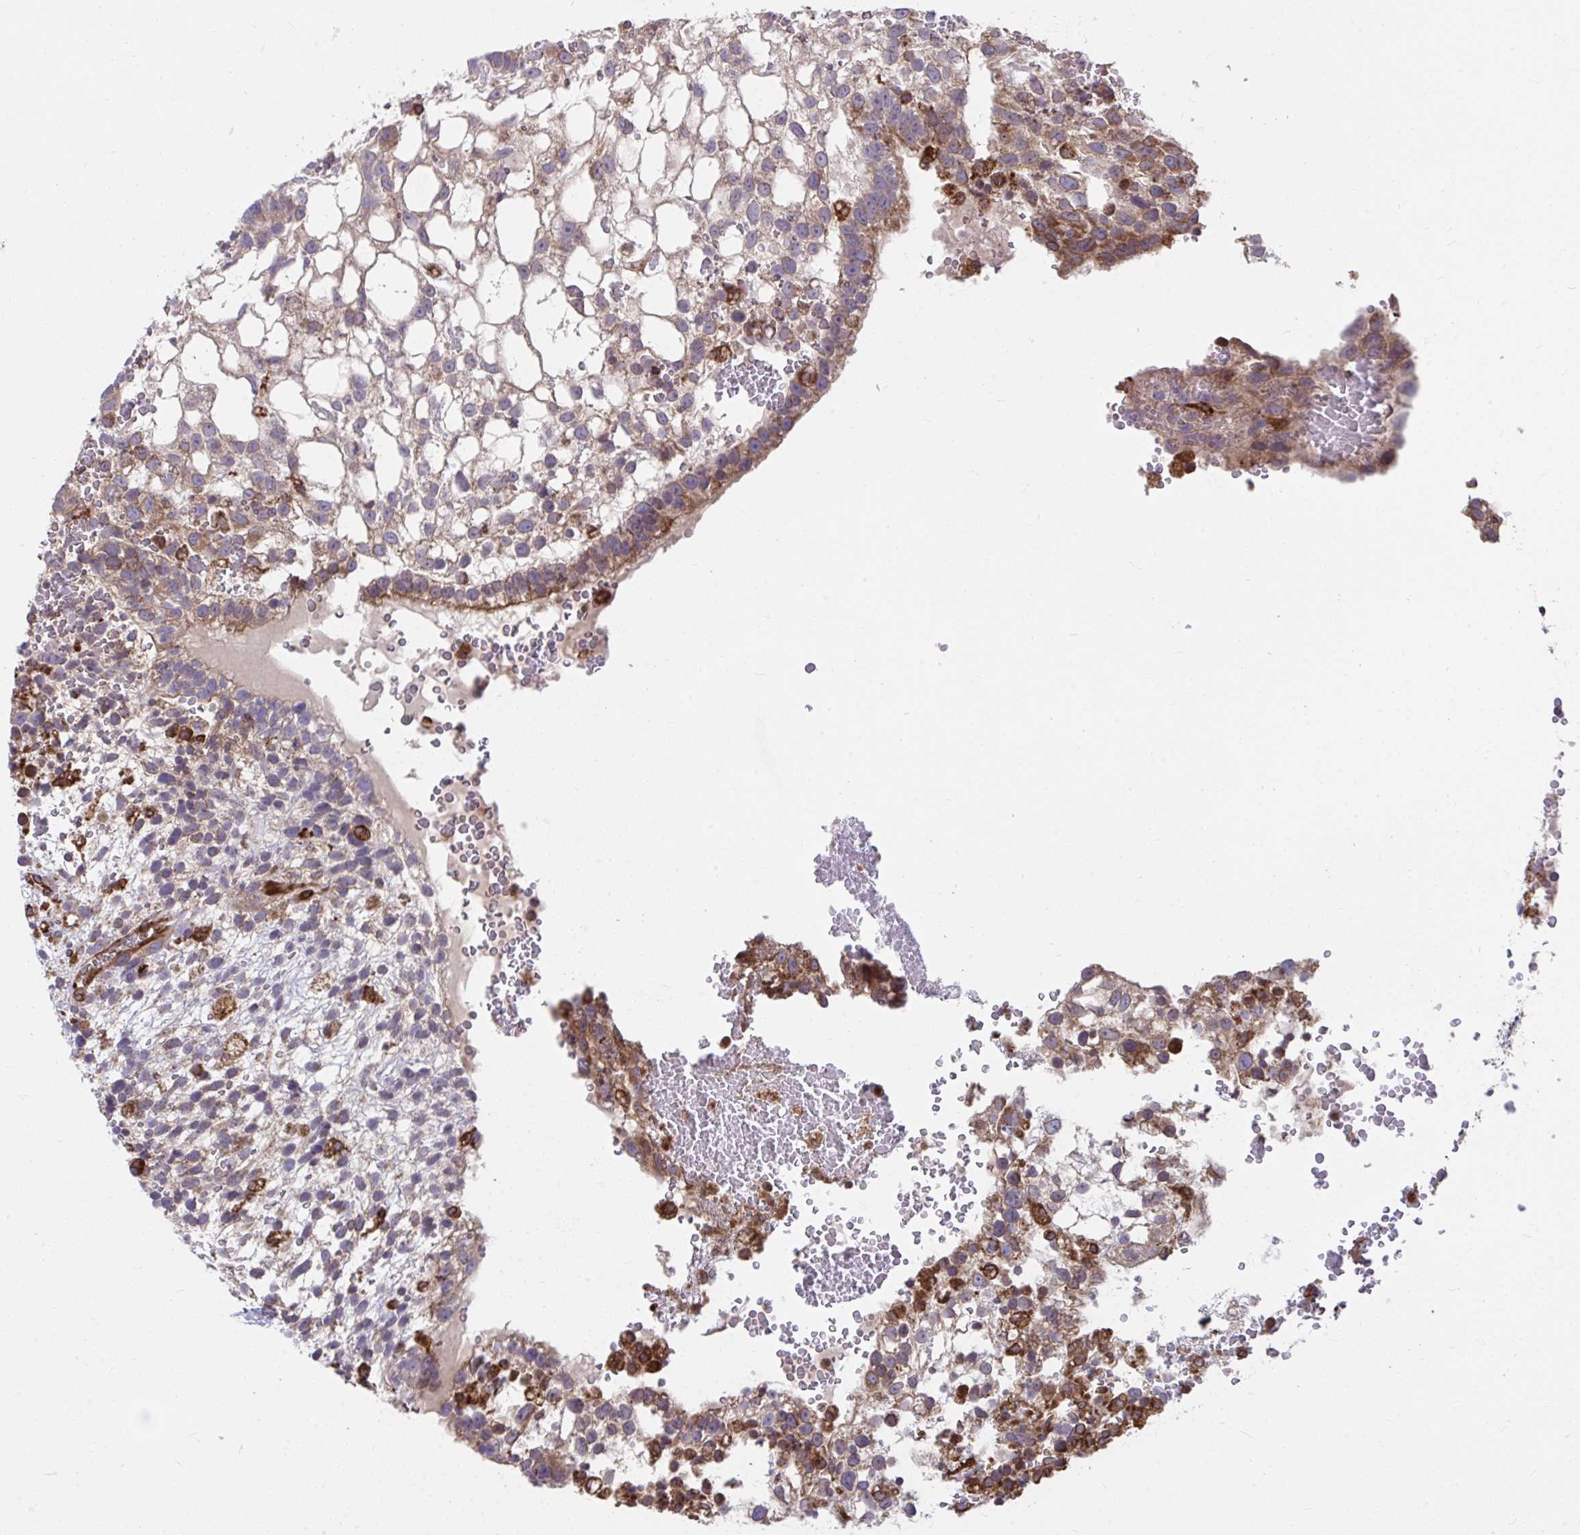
{"staining": {"intensity": "weak", "quantity": "25%-75%", "location": "cytoplasmic/membranous"}, "tissue": "testis cancer", "cell_type": "Tumor cells", "image_type": "cancer", "snomed": [{"axis": "morphology", "description": "Normal tissue, NOS"}, {"axis": "morphology", "description": "Carcinoma, Embryonal, NOS"}, {"axis": "topography", "description": "Testis"}], "caption": "Protein expression analysis of human testis embryonal carcinoma reveals weak cytoplasmic/membranous positivity in approximately 25%-75% of tumor cells.", "gene": "STIM2", "patient": {"sex": "male", "age": 32}}